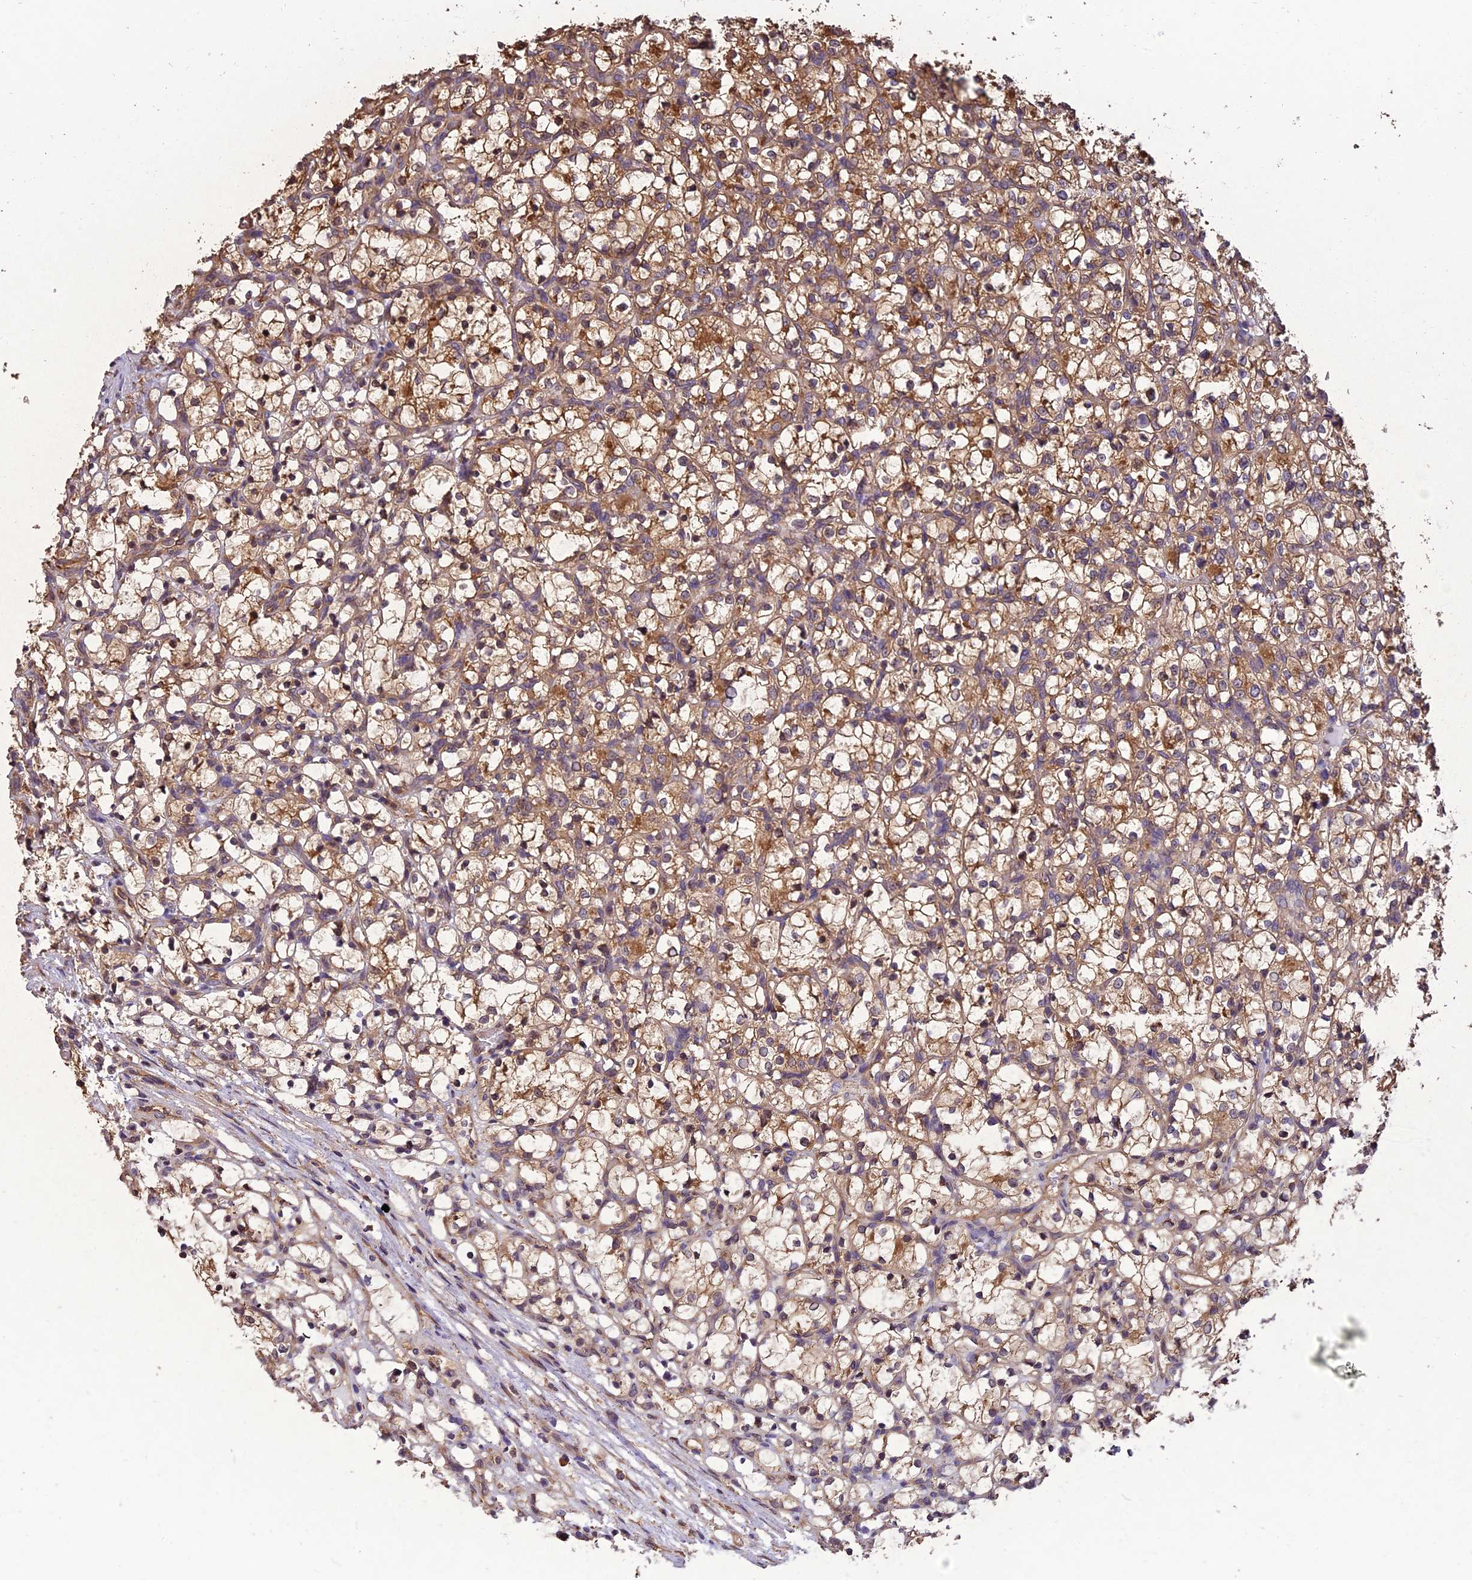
{"staining": {"intensity": "moderate", "quantity": ">75%", "location": "cytoplasmic/membranous"}, "tissue": "renal cancer", "cell_type": "Tumor cells", "image_type": "cancer", "snomed": [{"axis": "morphology", "description": "Adenocarcinoma, NOS"}, {"axis": "topography", "description": "Kidney"}], "caption": "Renal adenocarcinoma stained for a protein displays moderate cytoplasmic/membranous positivity in tumor cells. The protein of interest is stained brown, and the nuclei are stained in blue (DAB IHC with brightfield microscopy, high magnification).", "gene": "CHMP2A", "patient": {"sex": "female", "age": 69}}